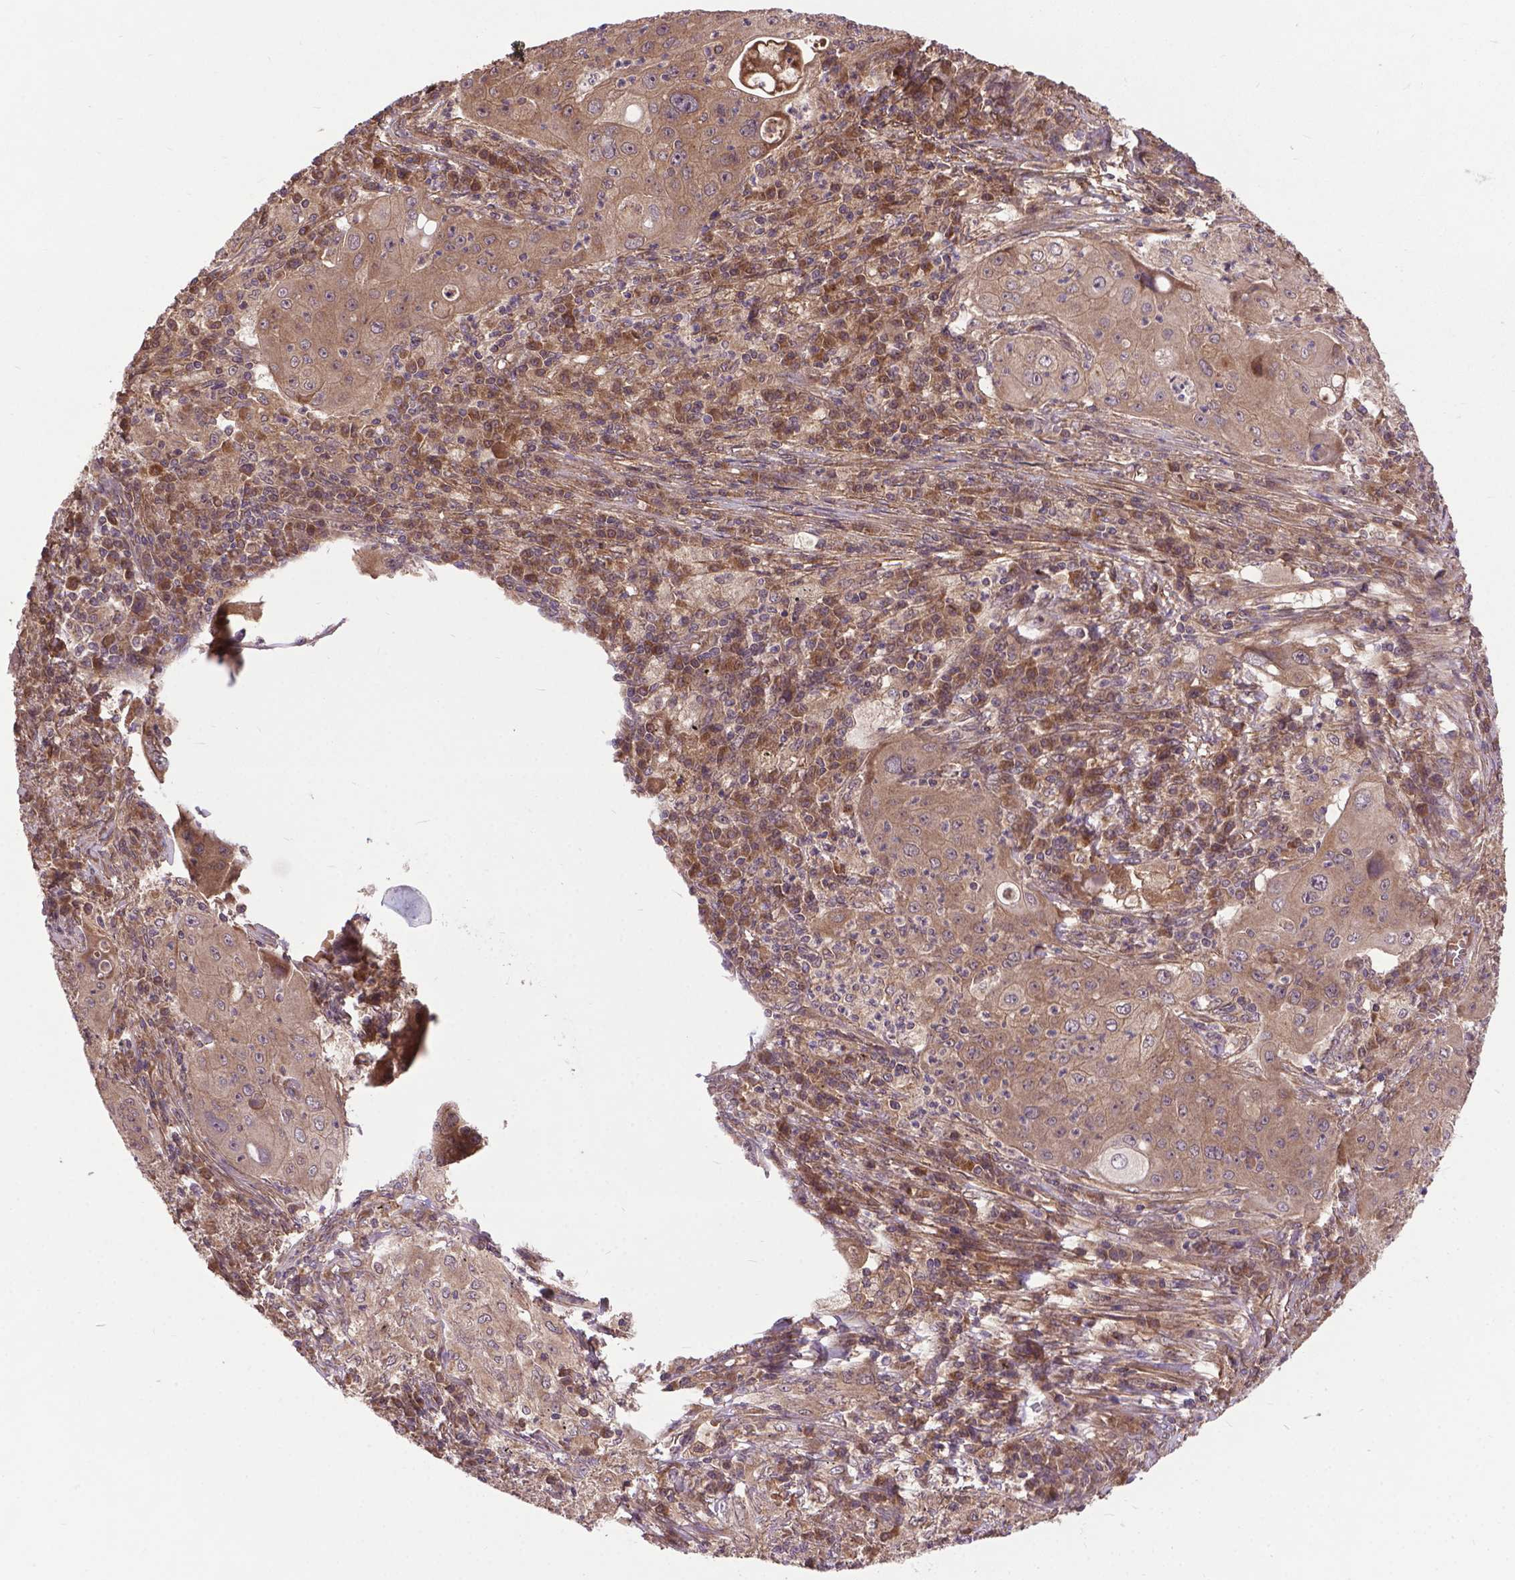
{"staining": {"intensity": "weak", "quantity": ">75%", "location": "cytoplasmic/membranous"}, "tissue": "lung cancer", "cell_type": "Tumor cells", "image_type": "cancer", "snomed": [{"axis": "morphology", "description": "Squamous cell carcinoma, NOS"}, {"axis": "topography", "description": "Lung"}], "caption": "A brown stain highlights weak cytoplasmic/membranous positivity of a protein in lung cancer (squamous cell carcinoma) tumor cells.", "gene": "ZNF616", "patient": {"sex": "female", "age": 59}}